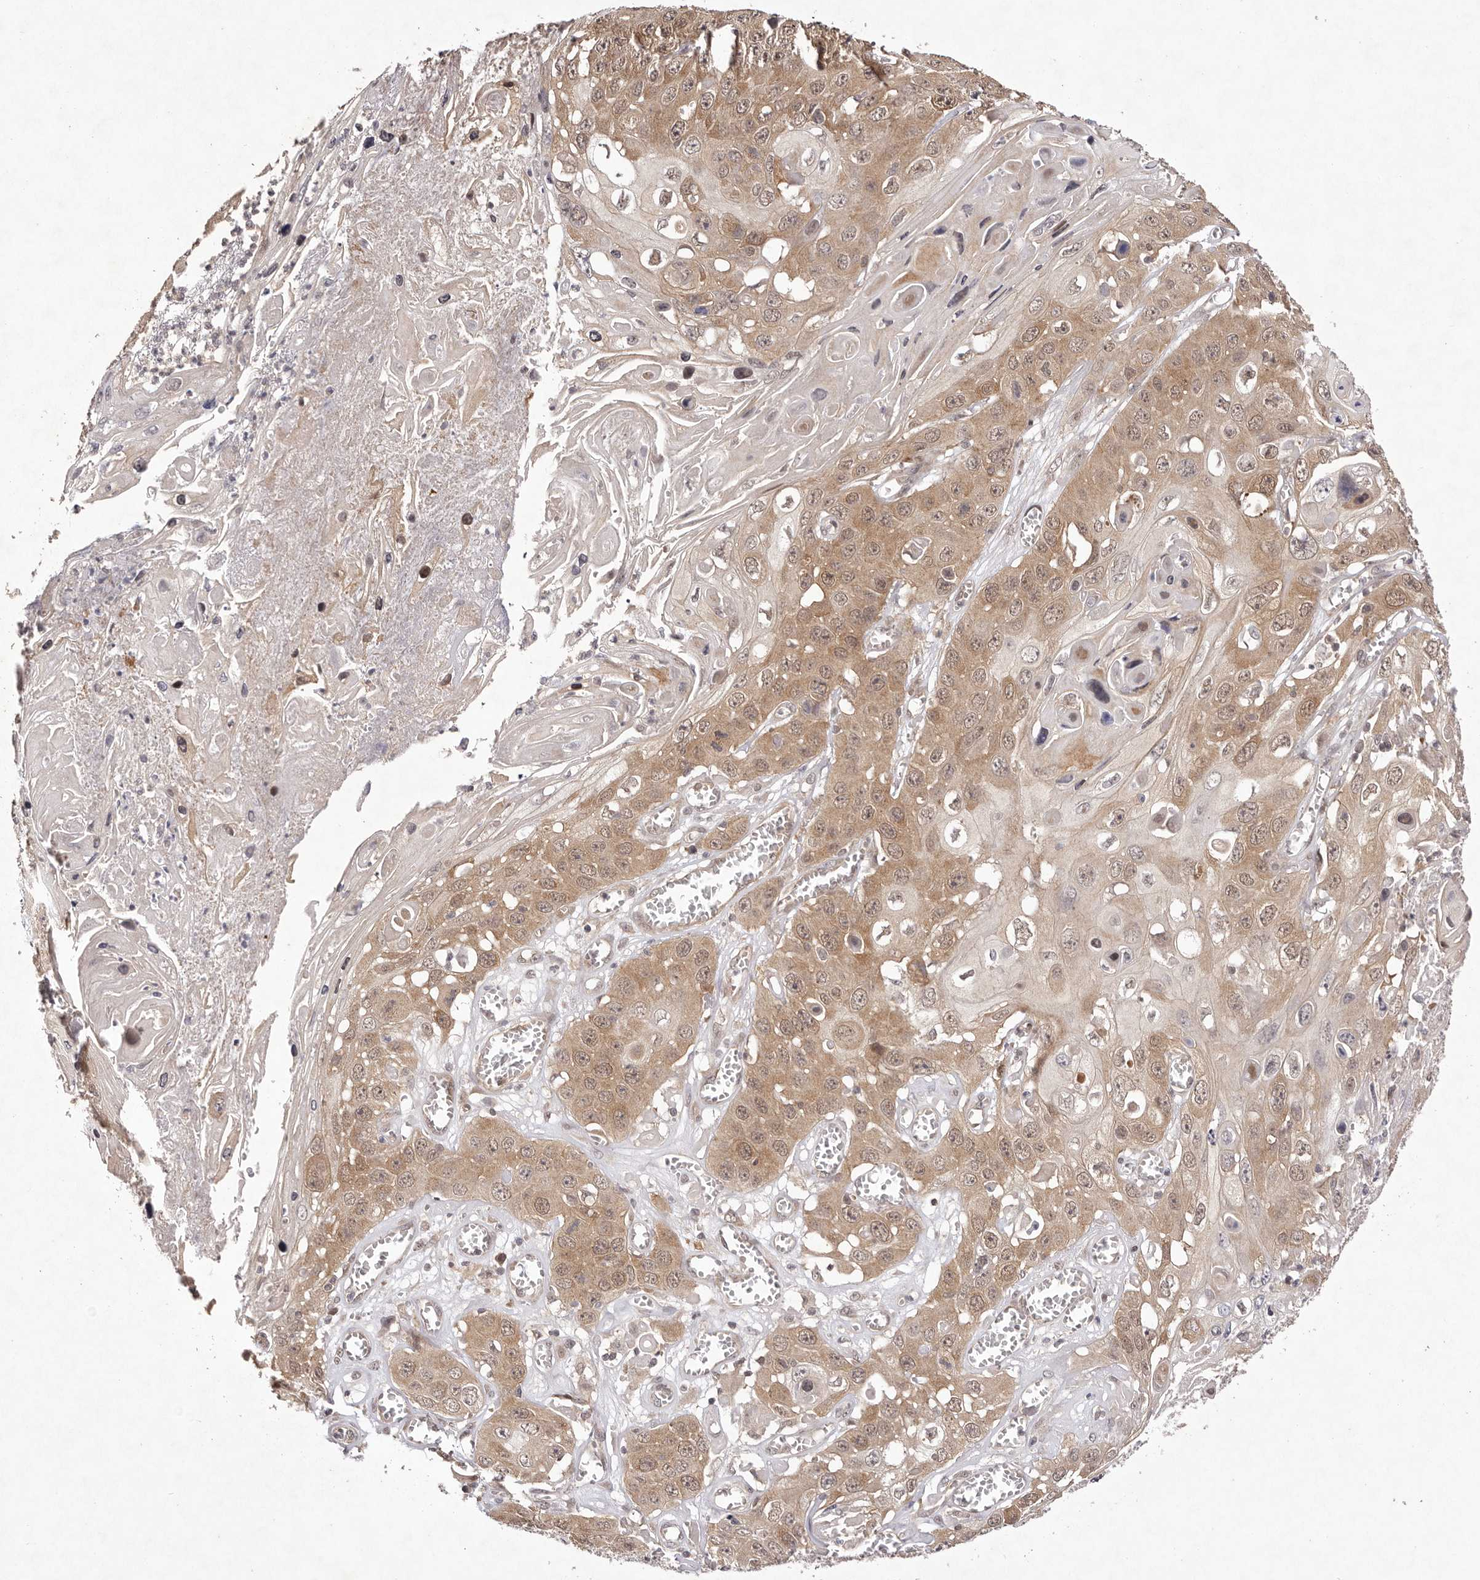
{"staining": {"intensity": "moderate", "quantity": ">75%", "location": "cytoplasmic/membranous,nuclear"}, "tissue": "skin cancer", "cell_type": "Tumor cells", "image_type": "cancer", "snomed": [{"axis": "morphology", "description": "Squamous cell carcinoma, NOS"}, {"axis": "topography", "description": "Skin"}], "caption": "Immunohistochemical staining of skin cancer (squamous cell carcinoma) reveals moderate cytoplasmic/membranous and nuclear protein positivity in about >75% of tumor cells. Using DAB (3,3'-diaminobenzidine) (brown) and hematoxylin (blue) stains, captured at high magnification using brightfield microscopy.", "gene": "BUD31", "patient": {"sex": "male", "age": 55}}